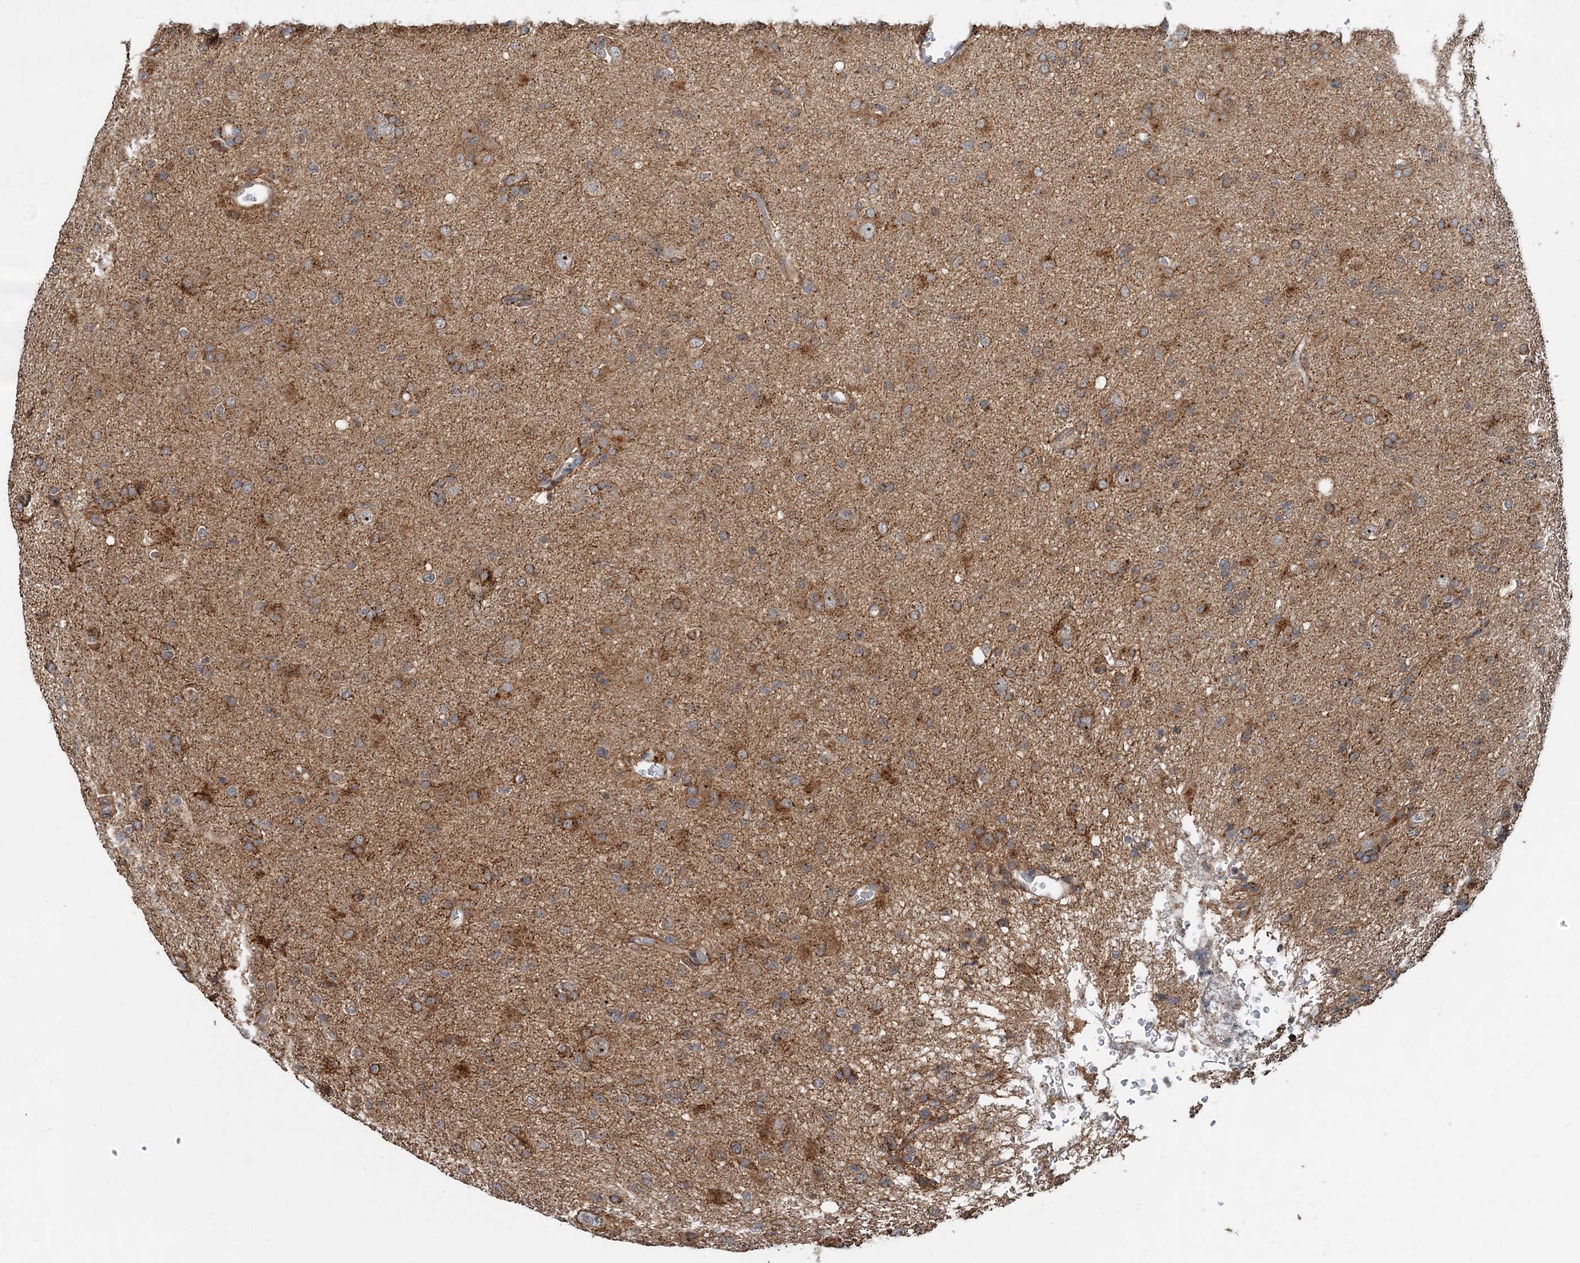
{"staining": {"intensity": "moderate", "quantity": "25%-75%", "location": "cytoplasmic/membranous"}, "tissue": "glioma", "cell_type": "Tumor cells", "image_type": "cancer", "snomed": [{"axis": "morphology", "description": "Glioma, malignant, High grade"}, {"axis": "topography", "description": "Brain"}], "caption": "Malignant high-grade glioma stained for a protein (brown) displays moderate cytoplasmic/membranous positive expression in about 25%-75% of tumor cells.", "gene": "CEP68", "patient": {"sex": "female", "age": 57}}